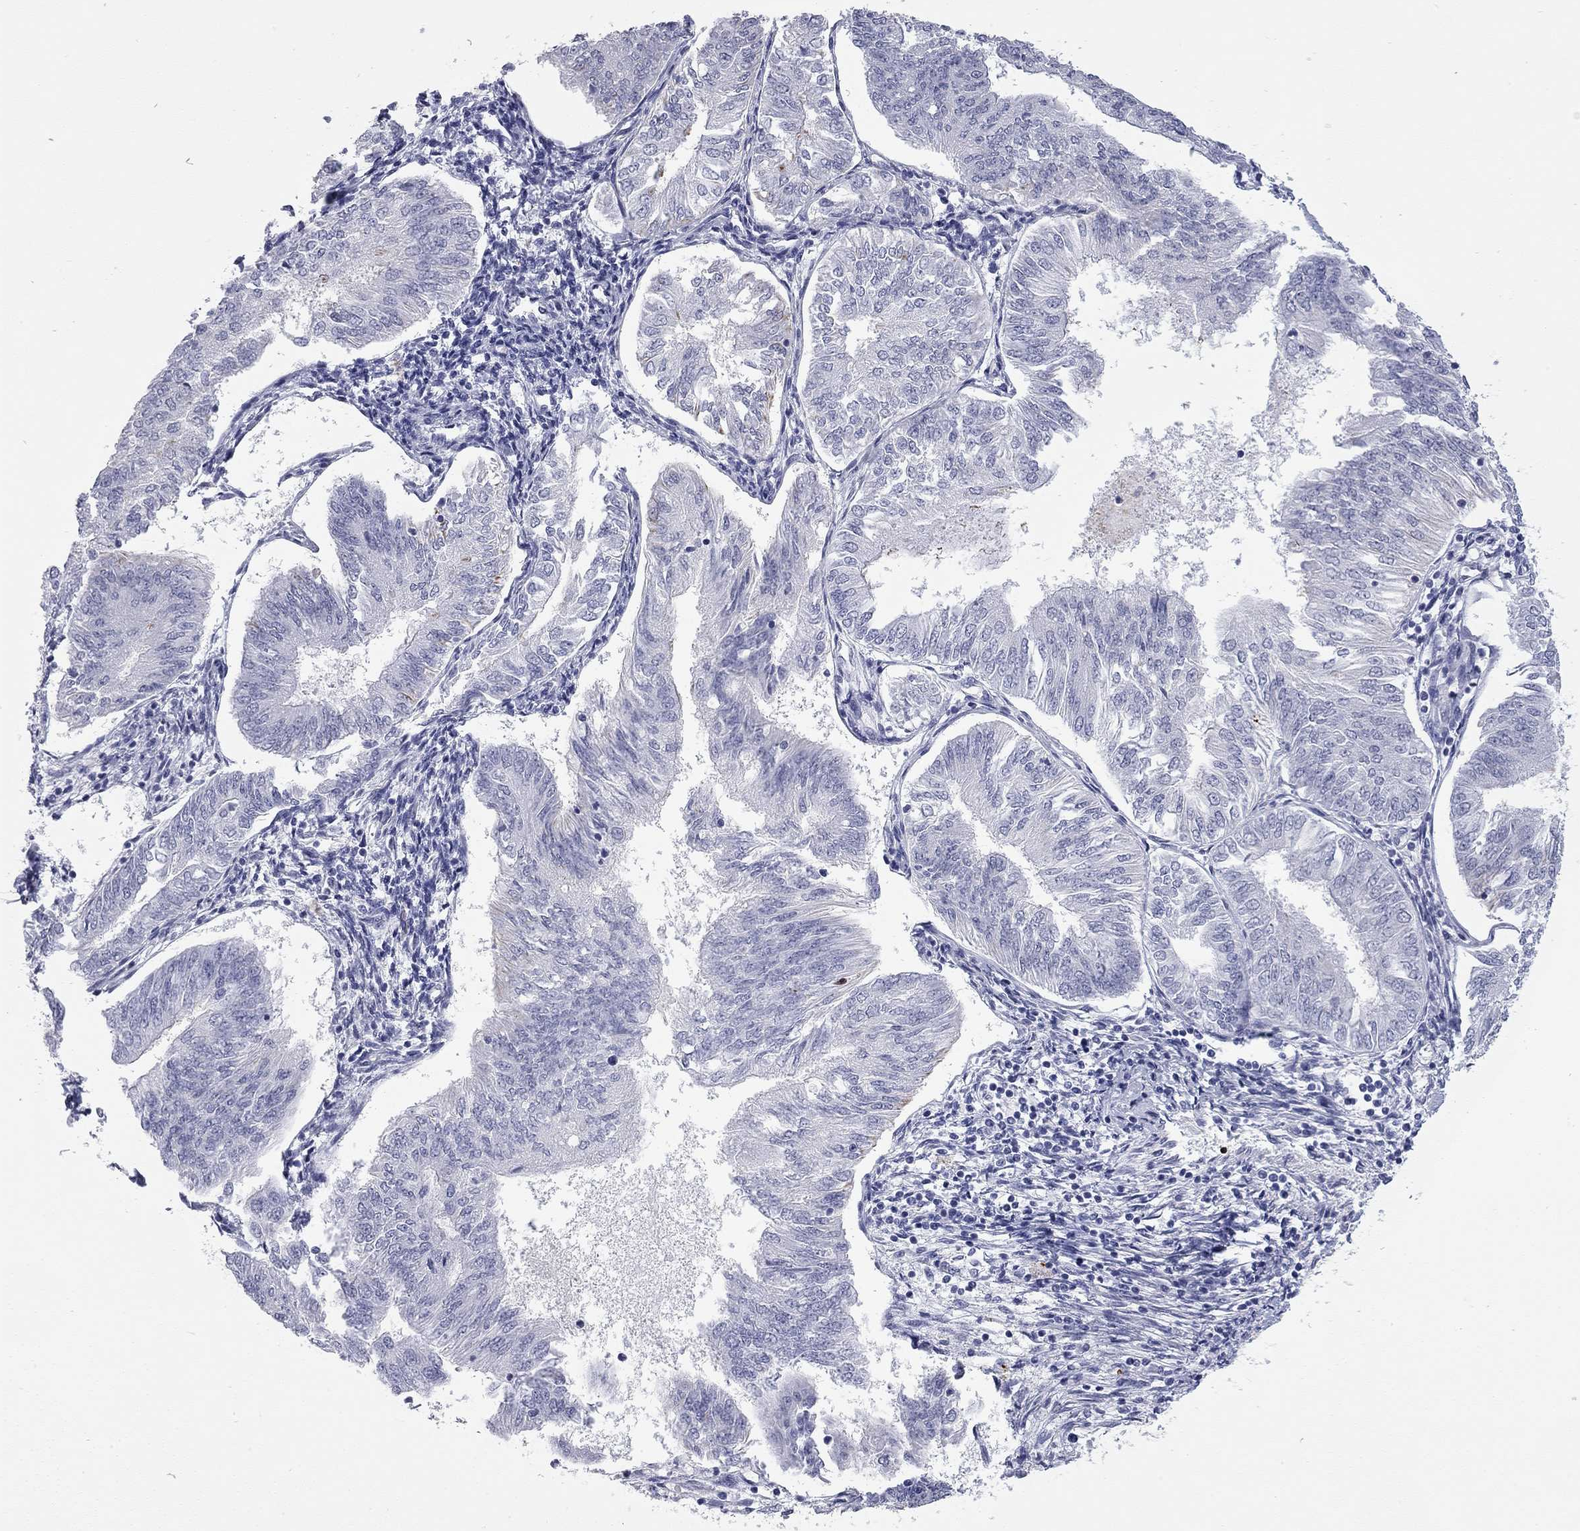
{"staining": {"intensity": "negative", "quantity": "none", "location": "none"}, "tissue": "endometrial cancer", "cell_type": "Tumor cells", "image_type": "cancer", "snomed": [{"axis": "morphology", "description": "Adenocarcinoma, NOS"}, {"axis": "topography", "description": "Endometrium"}], "caption": "This is an immunohistochemistry image of endometrial adenocarcinoma. There is no expression in tumor cells.", "gene": "AK8", "patient": {"sex": "female", "age": 58}}